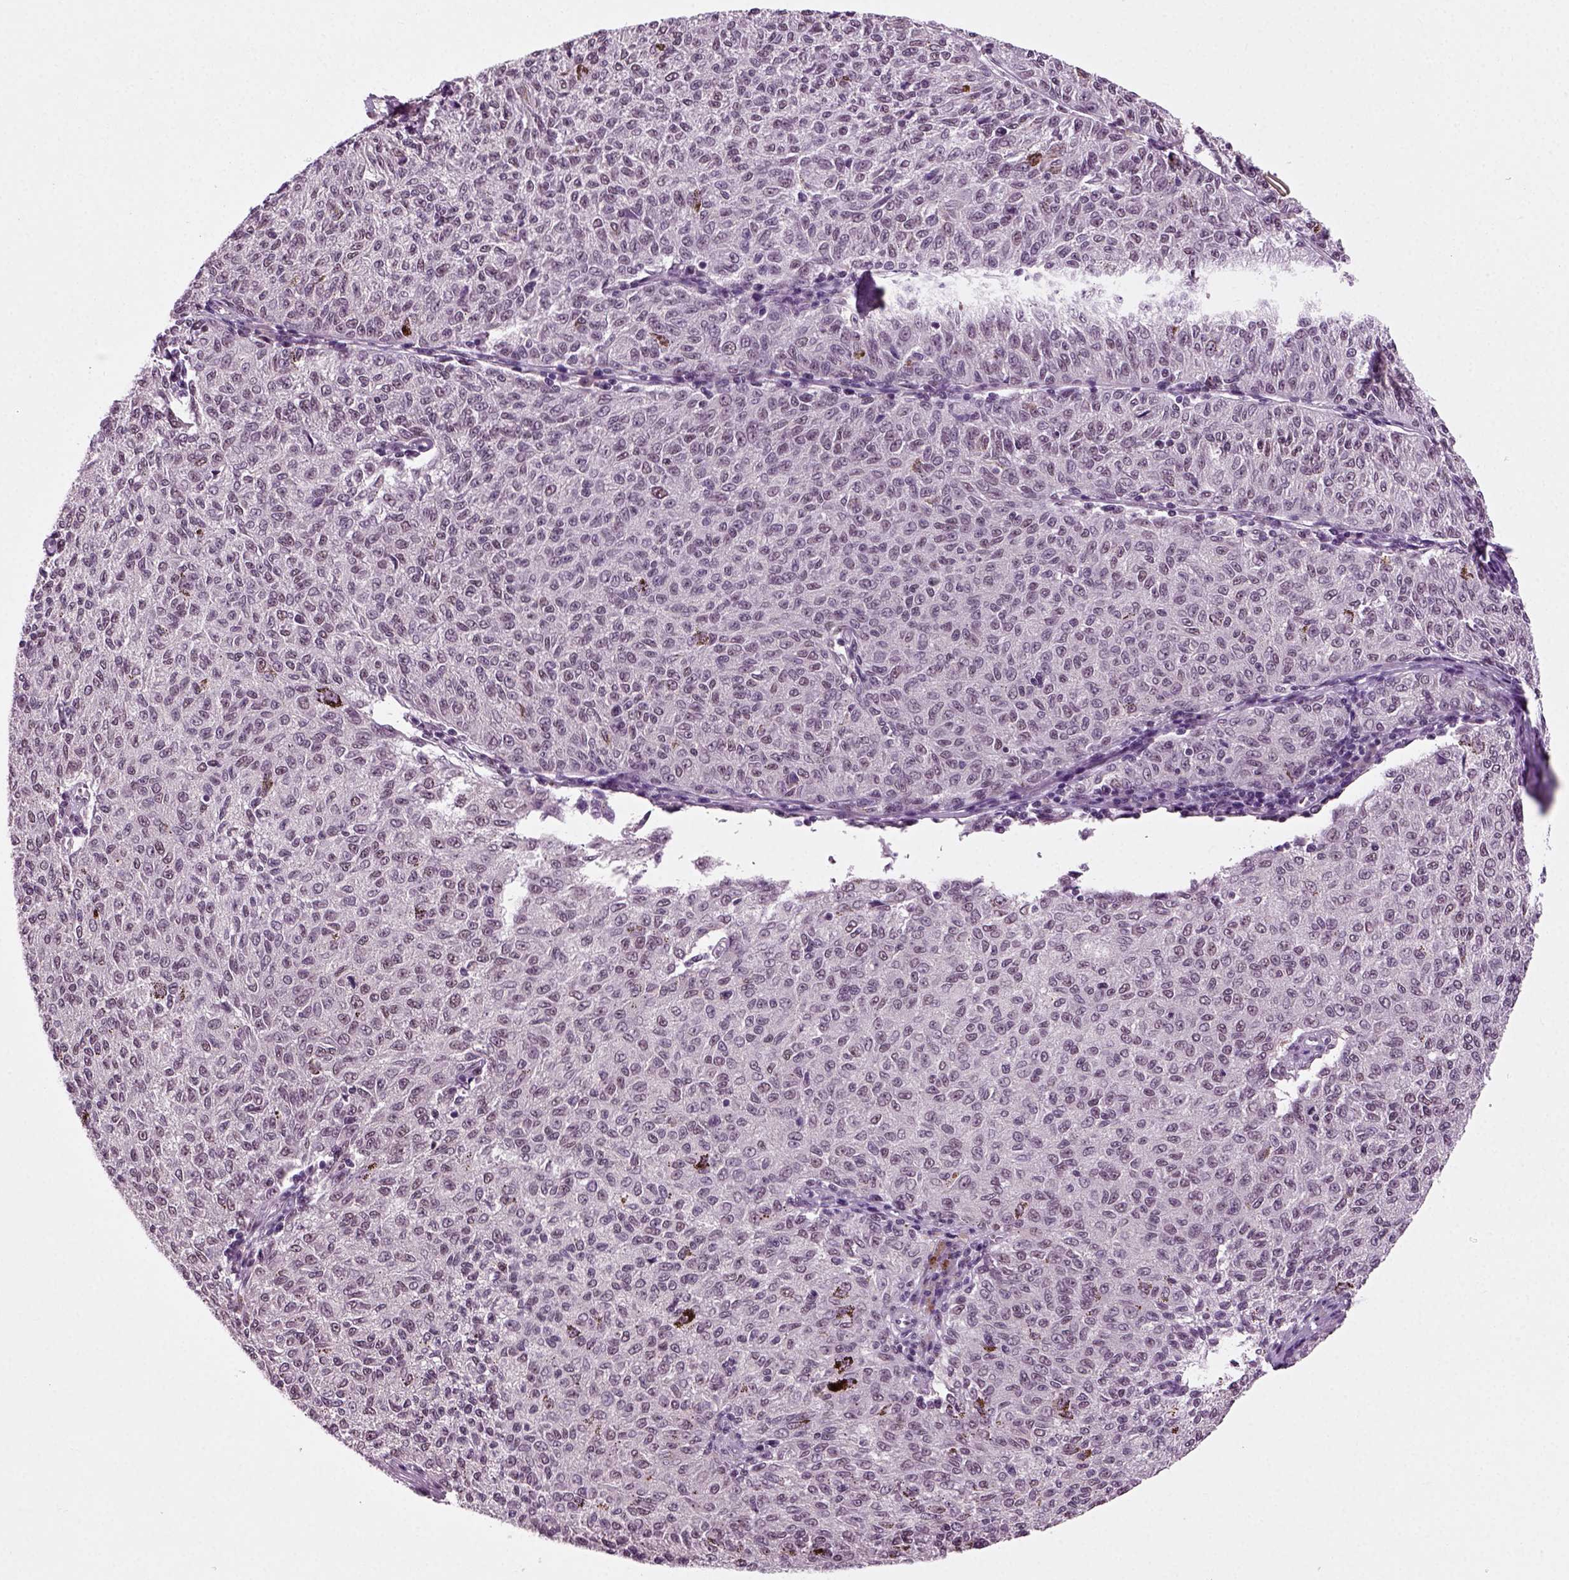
{"staining": {"intensity": "negative", "quantity": "none", "location": "none"}, "tissue": "melanoma", "cell_type": "Tumor cells", "image_type": "cancer", "snomed": [{"axis": "morphology", "description": "Malignant melanoma, NOS"}, {"axis": "topography", "description": "Skin"}], "caption": "DAB immunohistochemical staining of melanoma shows no significant positivity in tumor cells.", "gene": "RCOR3", "patient": {"sex": "female", "age": 72}}